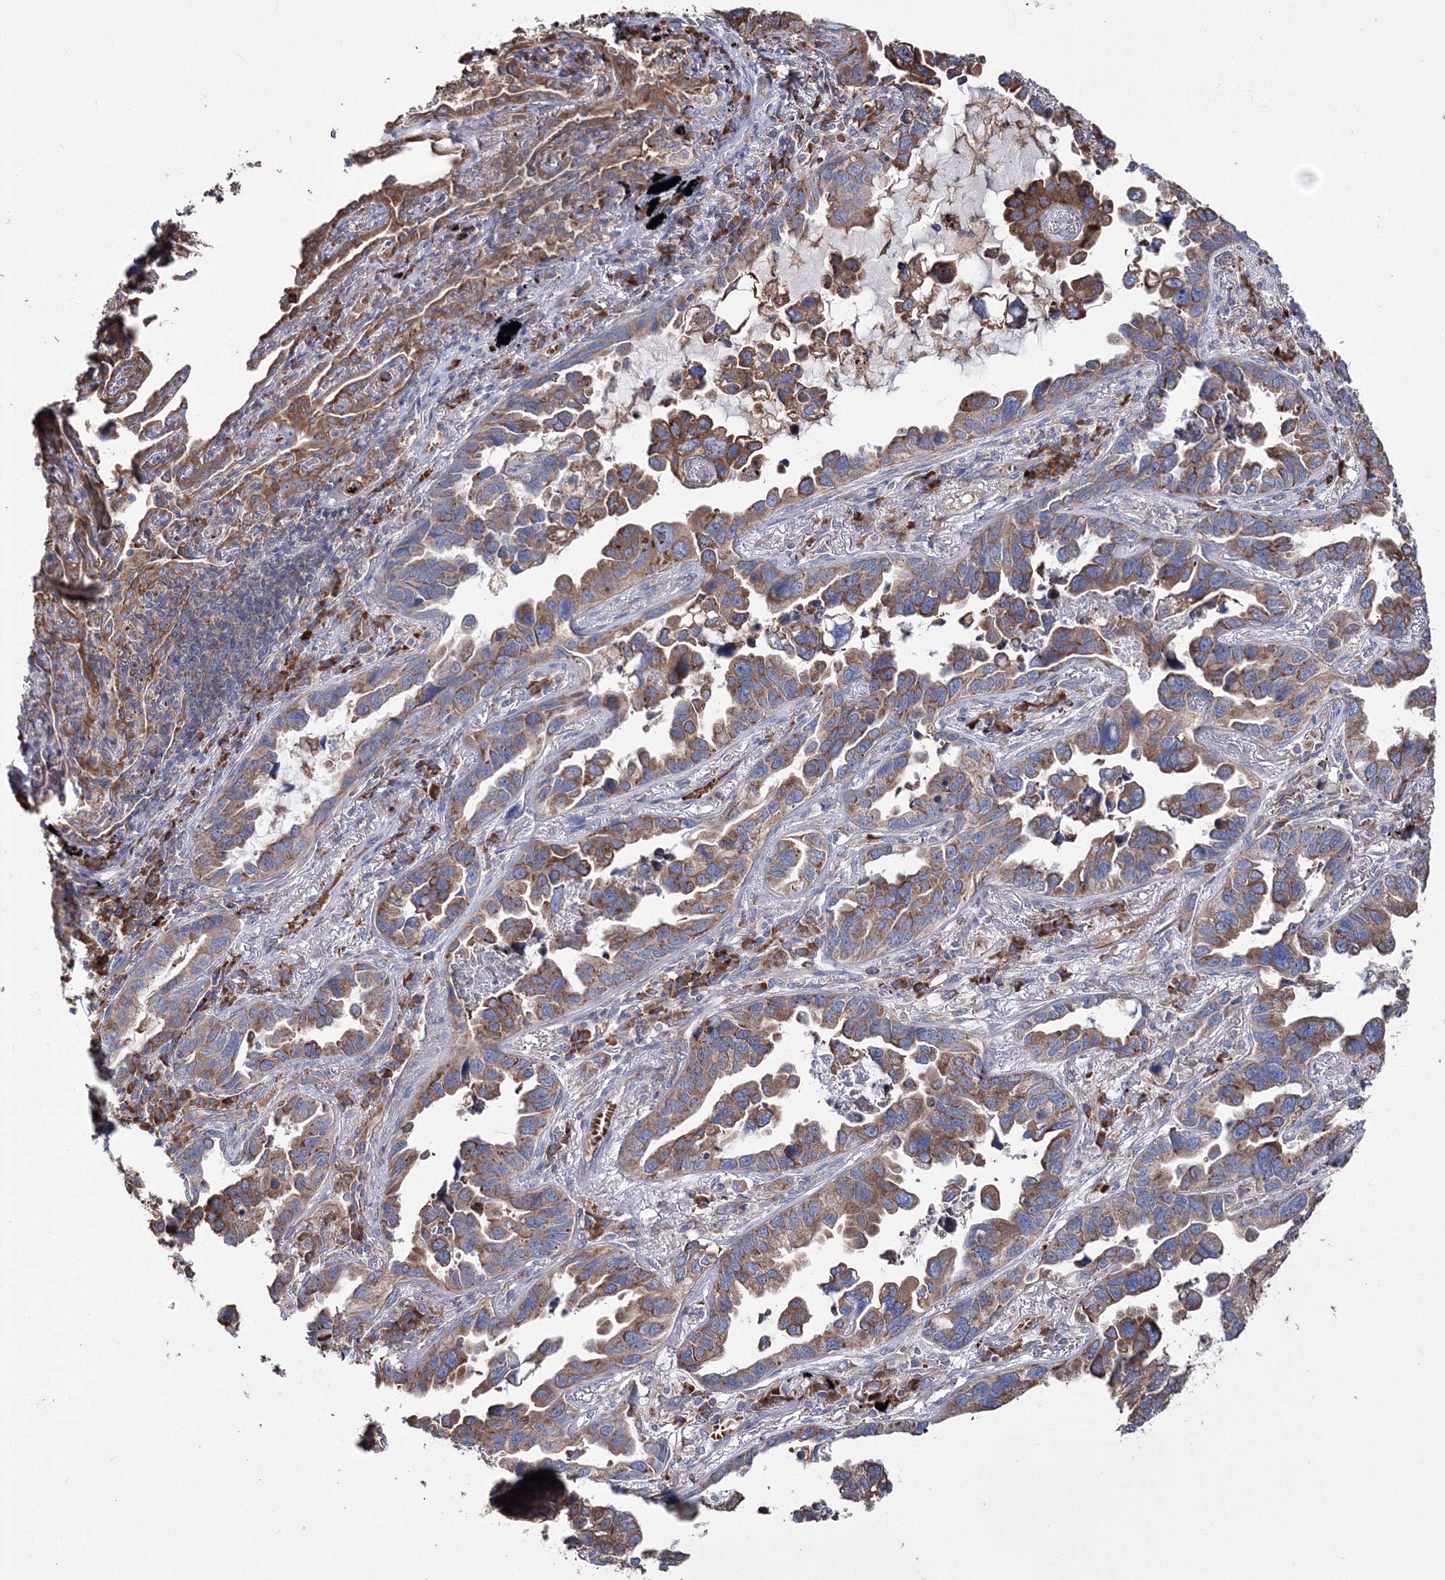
{"staining": {"intensity": "moderate", "quantity": ">75%", "location": "cytoplasmic/membranous"}, "tissue": "lung cancer", "cell_type": "Tumor cells", "image_type": "cancer", "snomed": [{"axis": "morphology", "description": "Adenocarcinoma, NOS"}, {"axis": "topography", "description": "Lung"}], "caption": "Lung cancer tissue exhibits moderate cytoplasmic/membranous positivity in about >75% of tumor cells, visualized by immunohistochemistry.", "gene": "VPS8", "patient": {"sex": "male", "age": 67}}